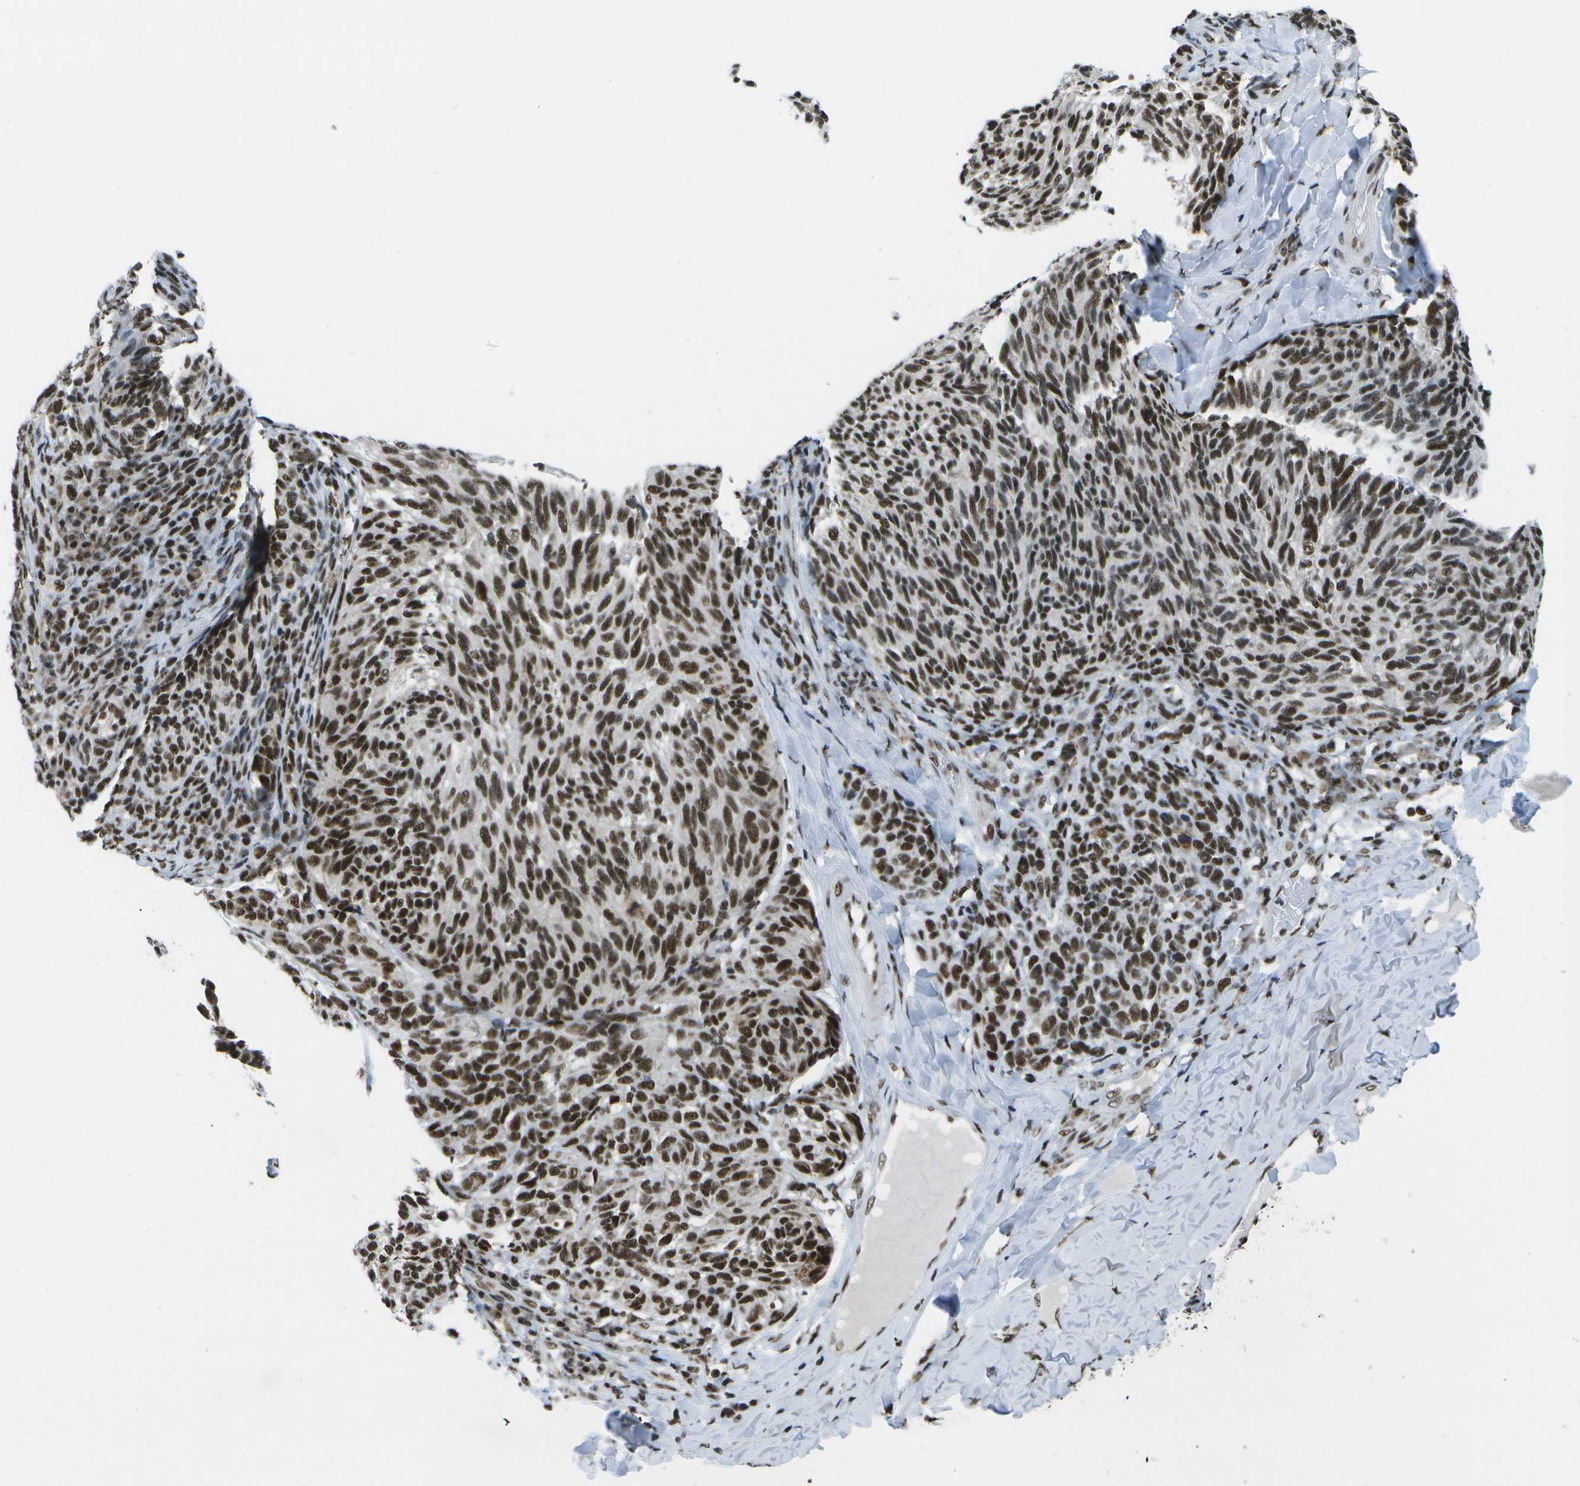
{"staining": {"intensity": "strong", "quantity": ">75%", "location": "nuclear"}, "tissue": "melanoma", "cell_type": "Tumor cells", "image_type": "cancer", "snomed": [{"axis": "morphology", "description": "Malignant melanoma, NOS"}, {"axis": "topography", "description": "Skin"}], "caption": "Melanoma stained with immunohistochemistry (IHC) displays strong nuclear expression in about >75% of tumor cells.", "gene": "NSRP1", "patient": {"sex": "female", "age": 73}}